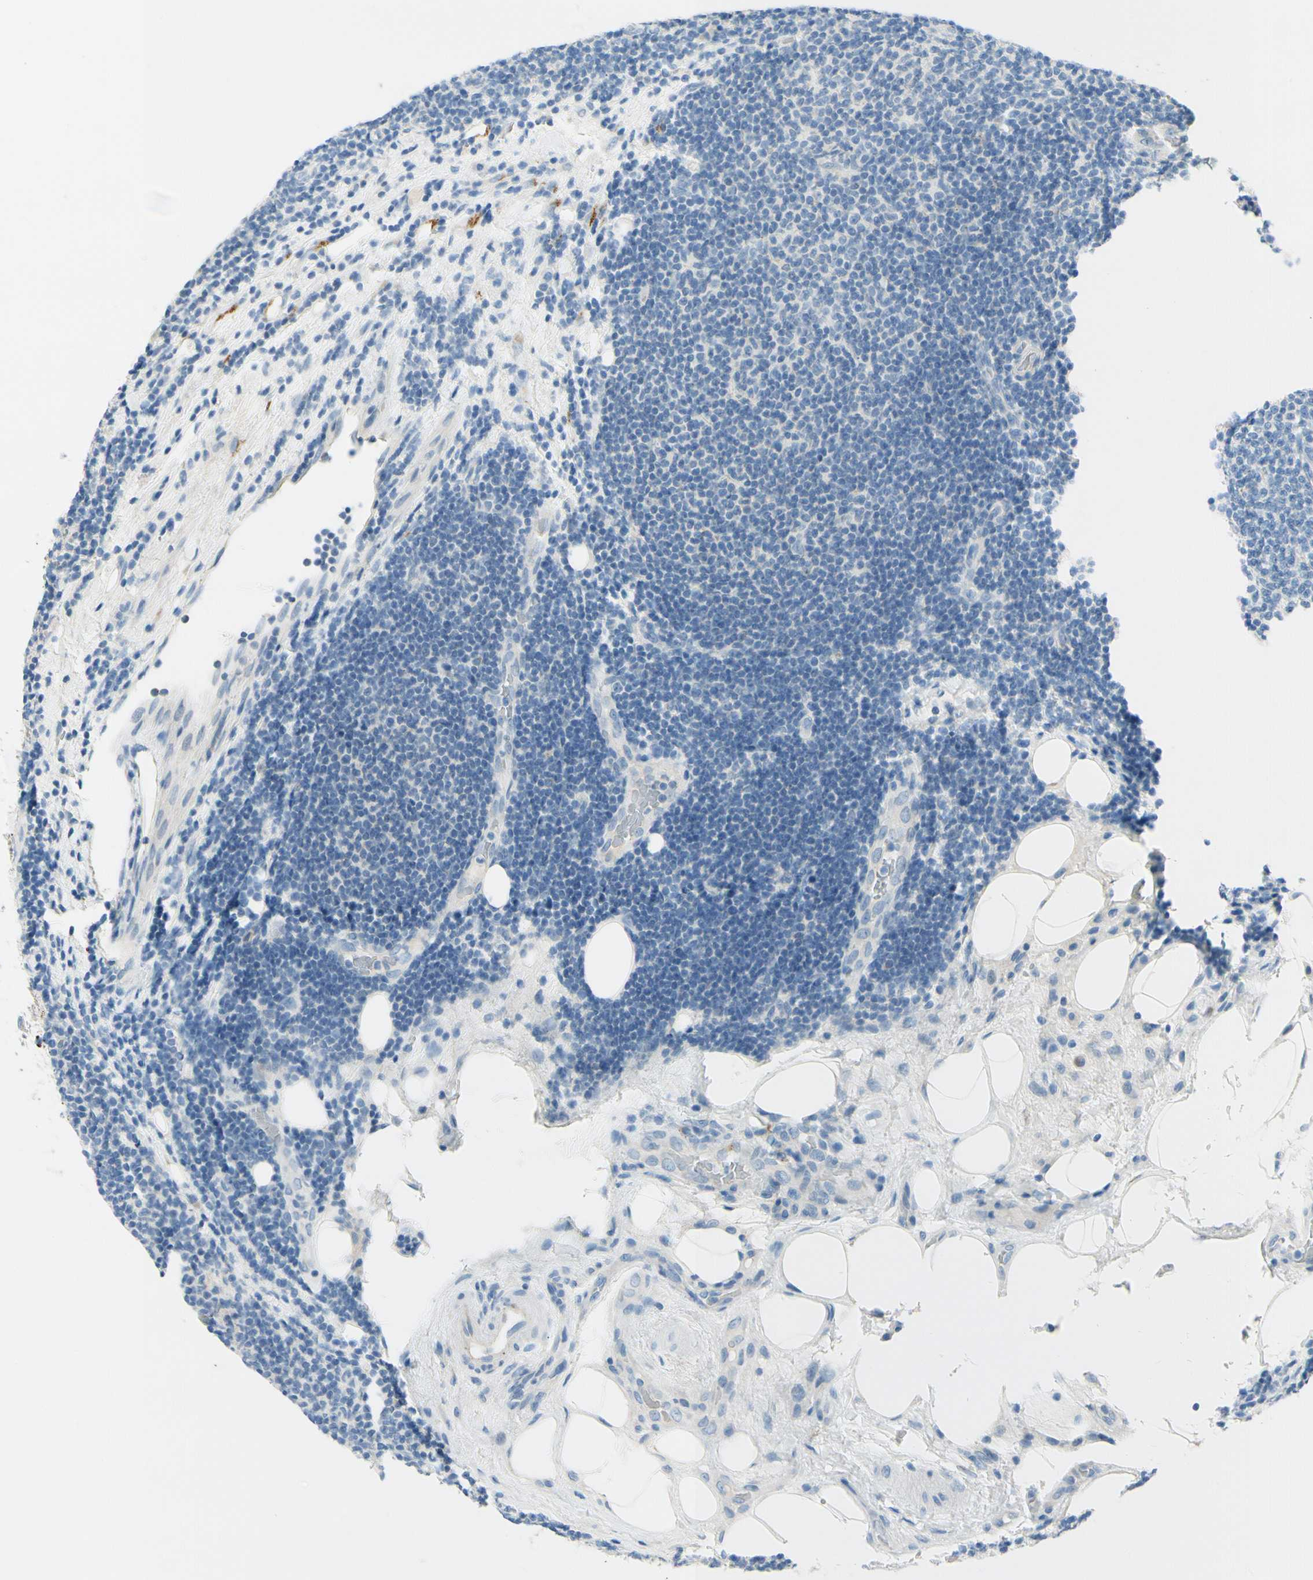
{"staining": {"intensity": "negative", "quantity": "none", "location": "none"}, "tissue": "lymphoma", "cell_type": "Tumor cells", "image_type": "cancer", "snomed": [{"axis": "morphology", "description": "Malignant lymphoma, non-Hodgkin's type, Low grade"}, {"axis": "topography", "description": "Lymph node"}], "caption": "A high-resolution image shows immunohistochemistry staining of low-grade malignant lymphoma, non-Hodgkin's type, which shows no significant staining in tumor cells.", "gene": "GALNT5", "patient": {"sex": "male", "age": 83}}